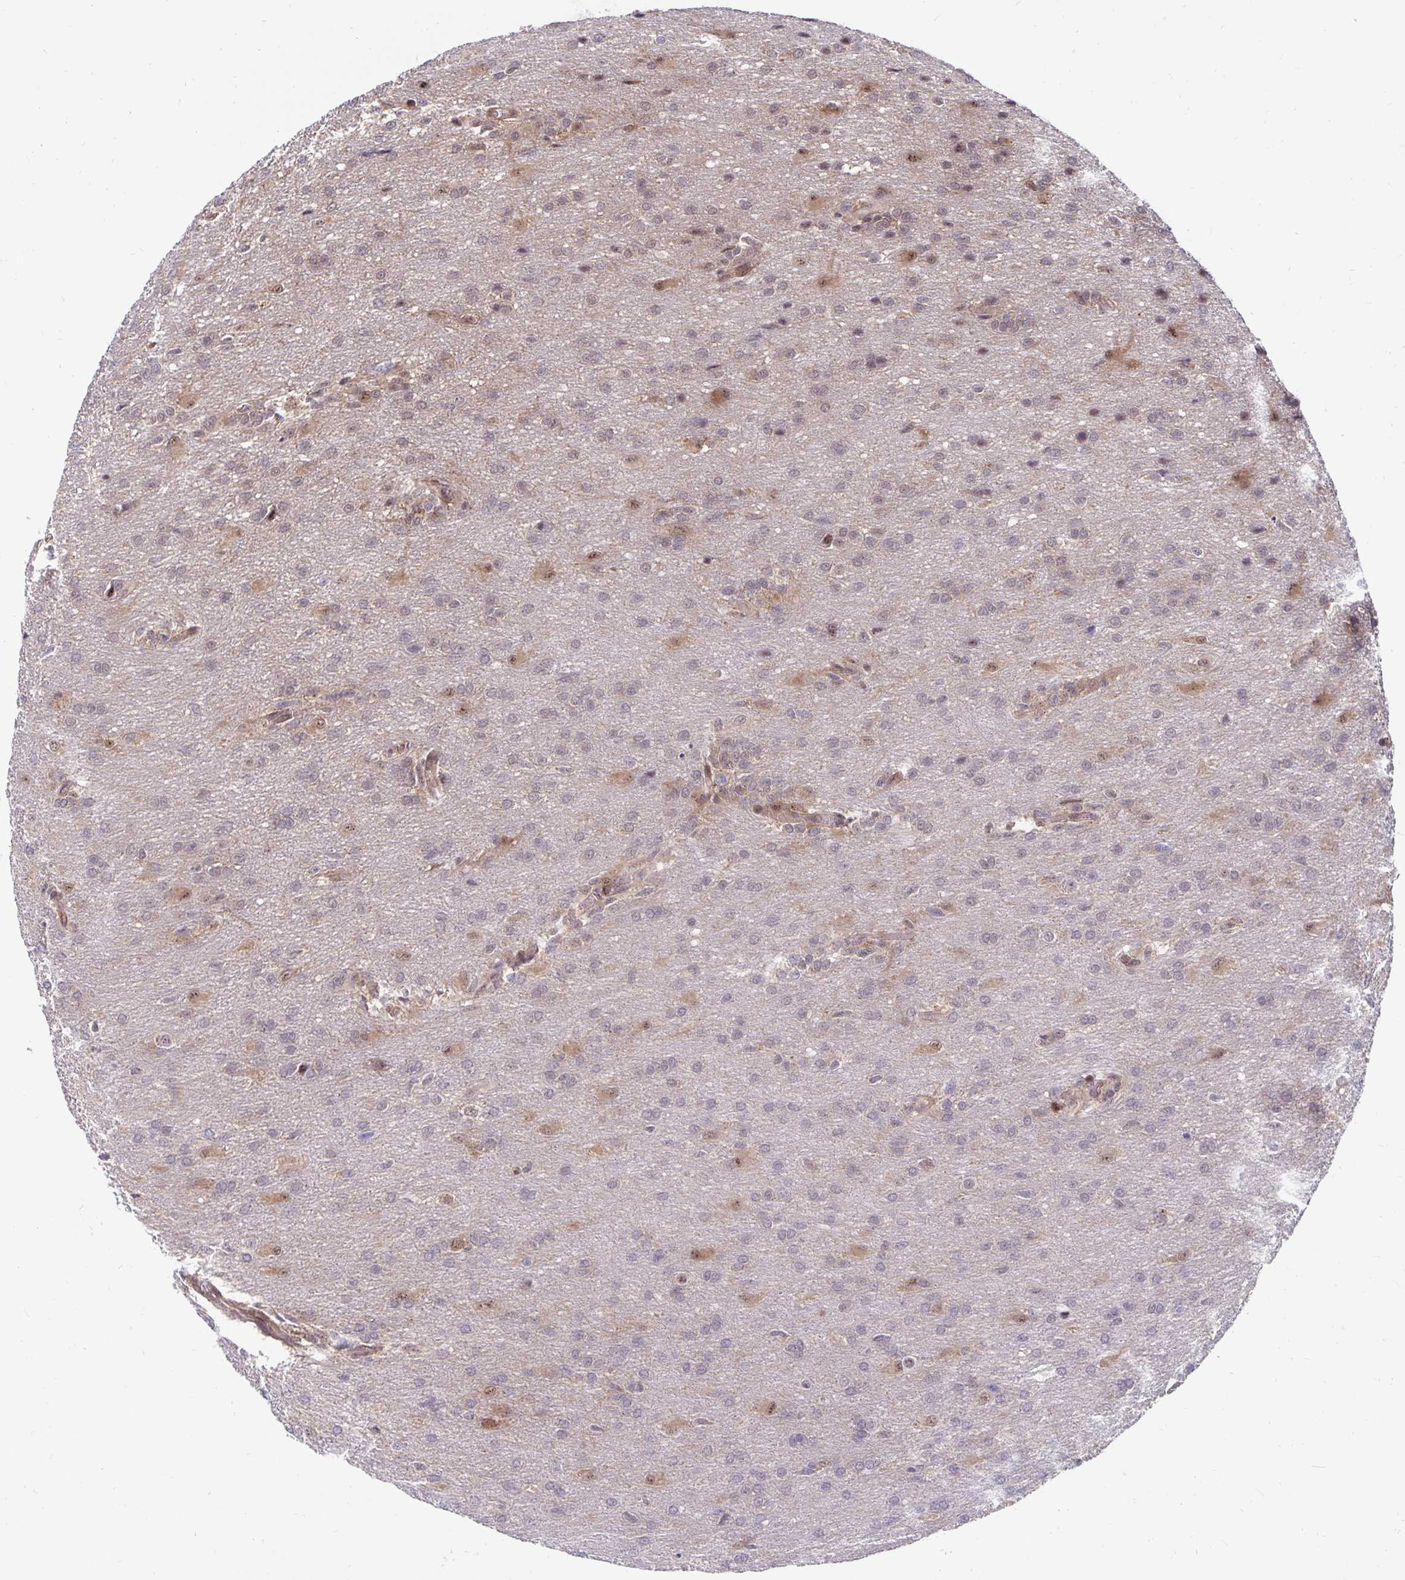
{"staining": {"intensity": "negative", "quantity": "none", "location": "none"}, "tissue": "glioma", "cell_type": "Tumor cells", "image_type": "cancer", "snomed": [{"axis": "morphology", "description": "Glioma, malignant, High grade"}, {"axis": "topography", "description": "Brain"}], "caption": "An image of human high-grade glioma (malignant) is negative for staining in tumor cells. (Immunohistochemistry (ihc), brightfield microscopy, high magnification).", "gene": "EXOC6B", "patient": {"sex": "male", "age": 68}}